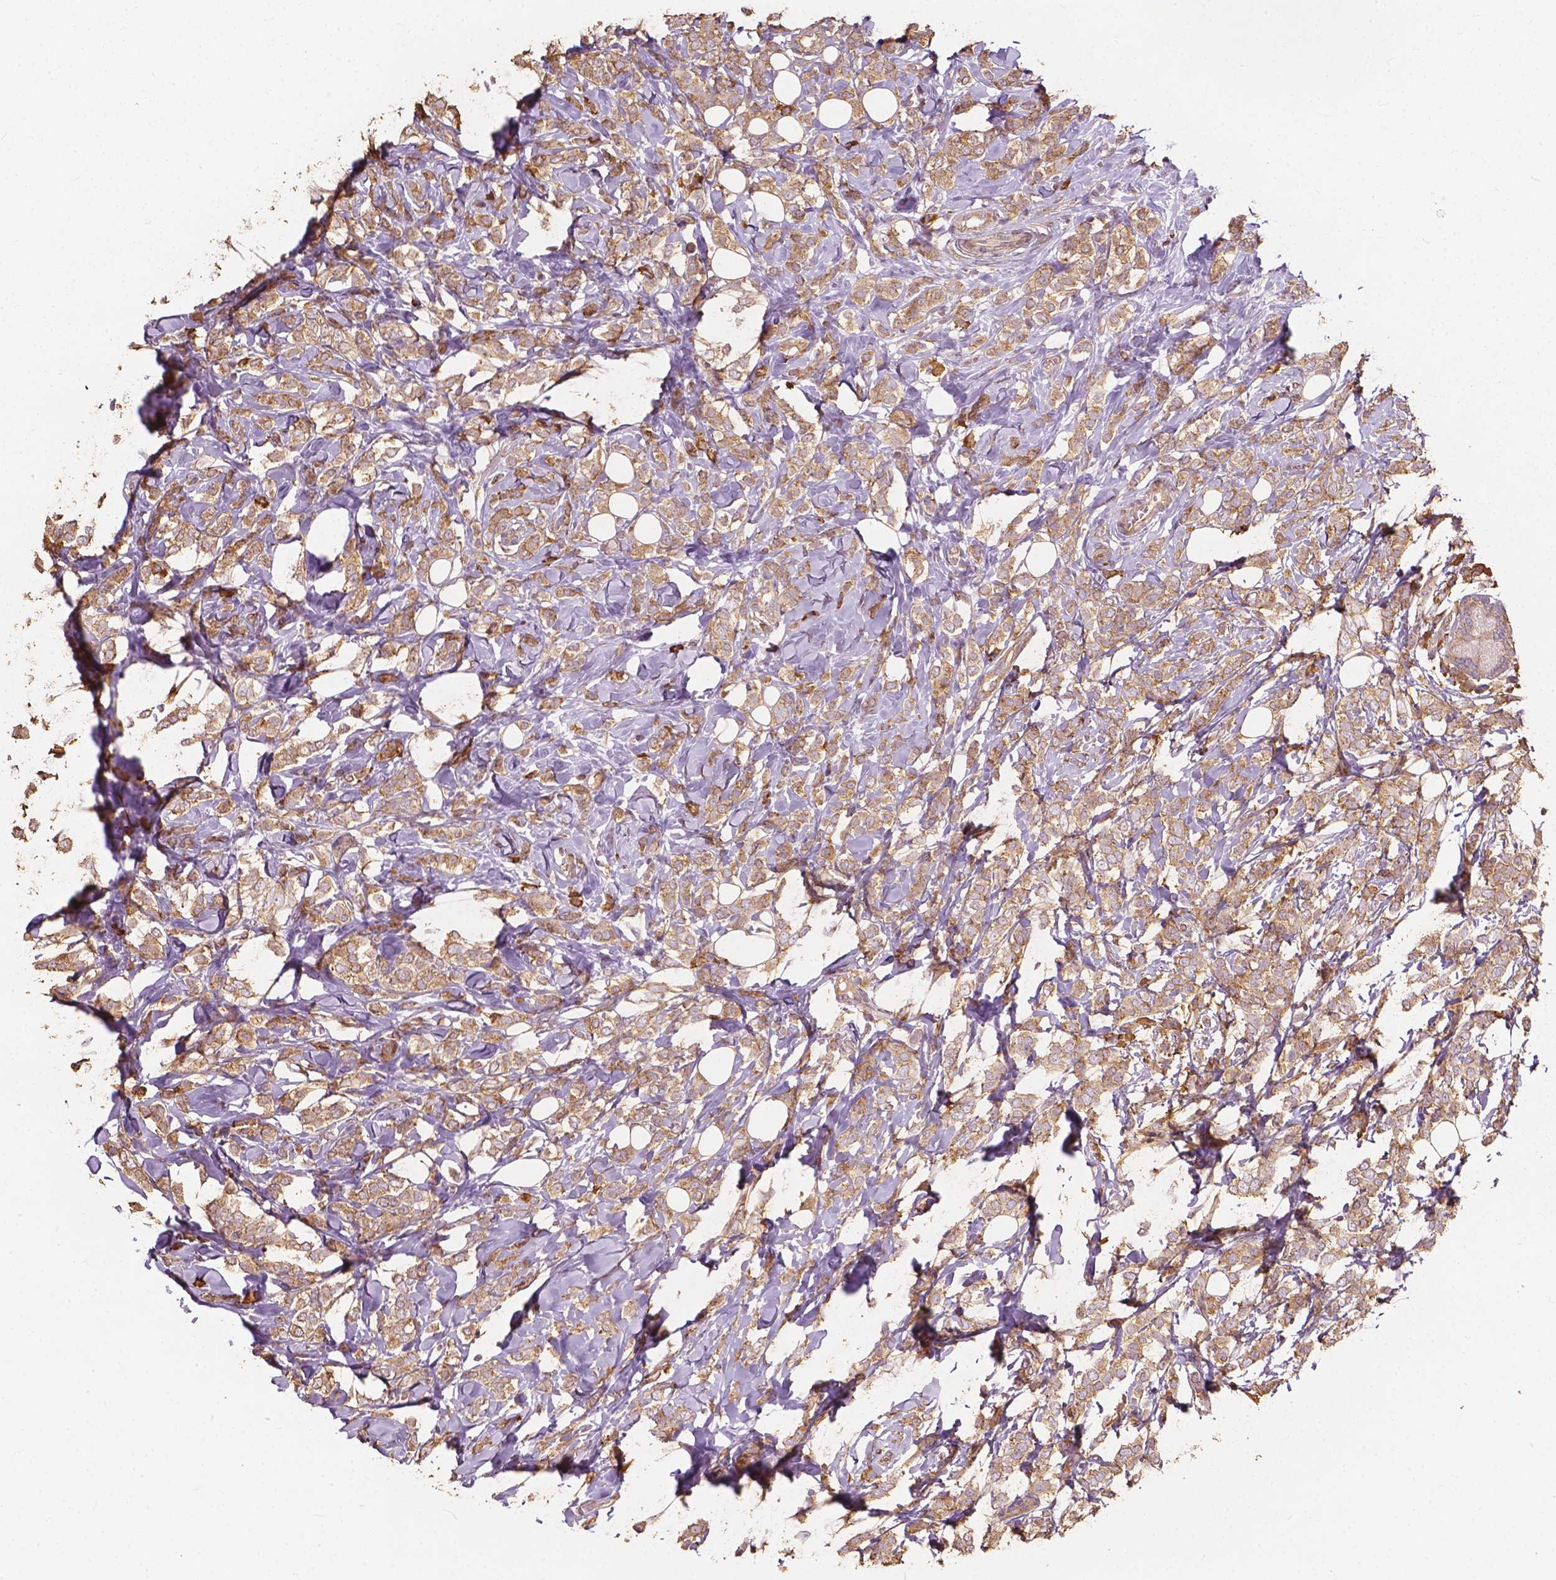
{"staining": {"intensity": "moderate", "quantity": ">75%", "location": "cytoplasmic/membranous"}, "tissue": "breast cancer", "cell_type": "Tumor cells", "image_type": "cancer", "snomed": [{"axis": "morphology", "description": "Lobular carcinoma"}, {"axis": "topography", "description": "Breast"}], "caption": "A brown stain highlights moderate cytoplasmic/membranous positivity of a protein in human breast cancer tumor cells.", "gene": "G3BP1", "patient": {"sex": "female", "age": 49}}